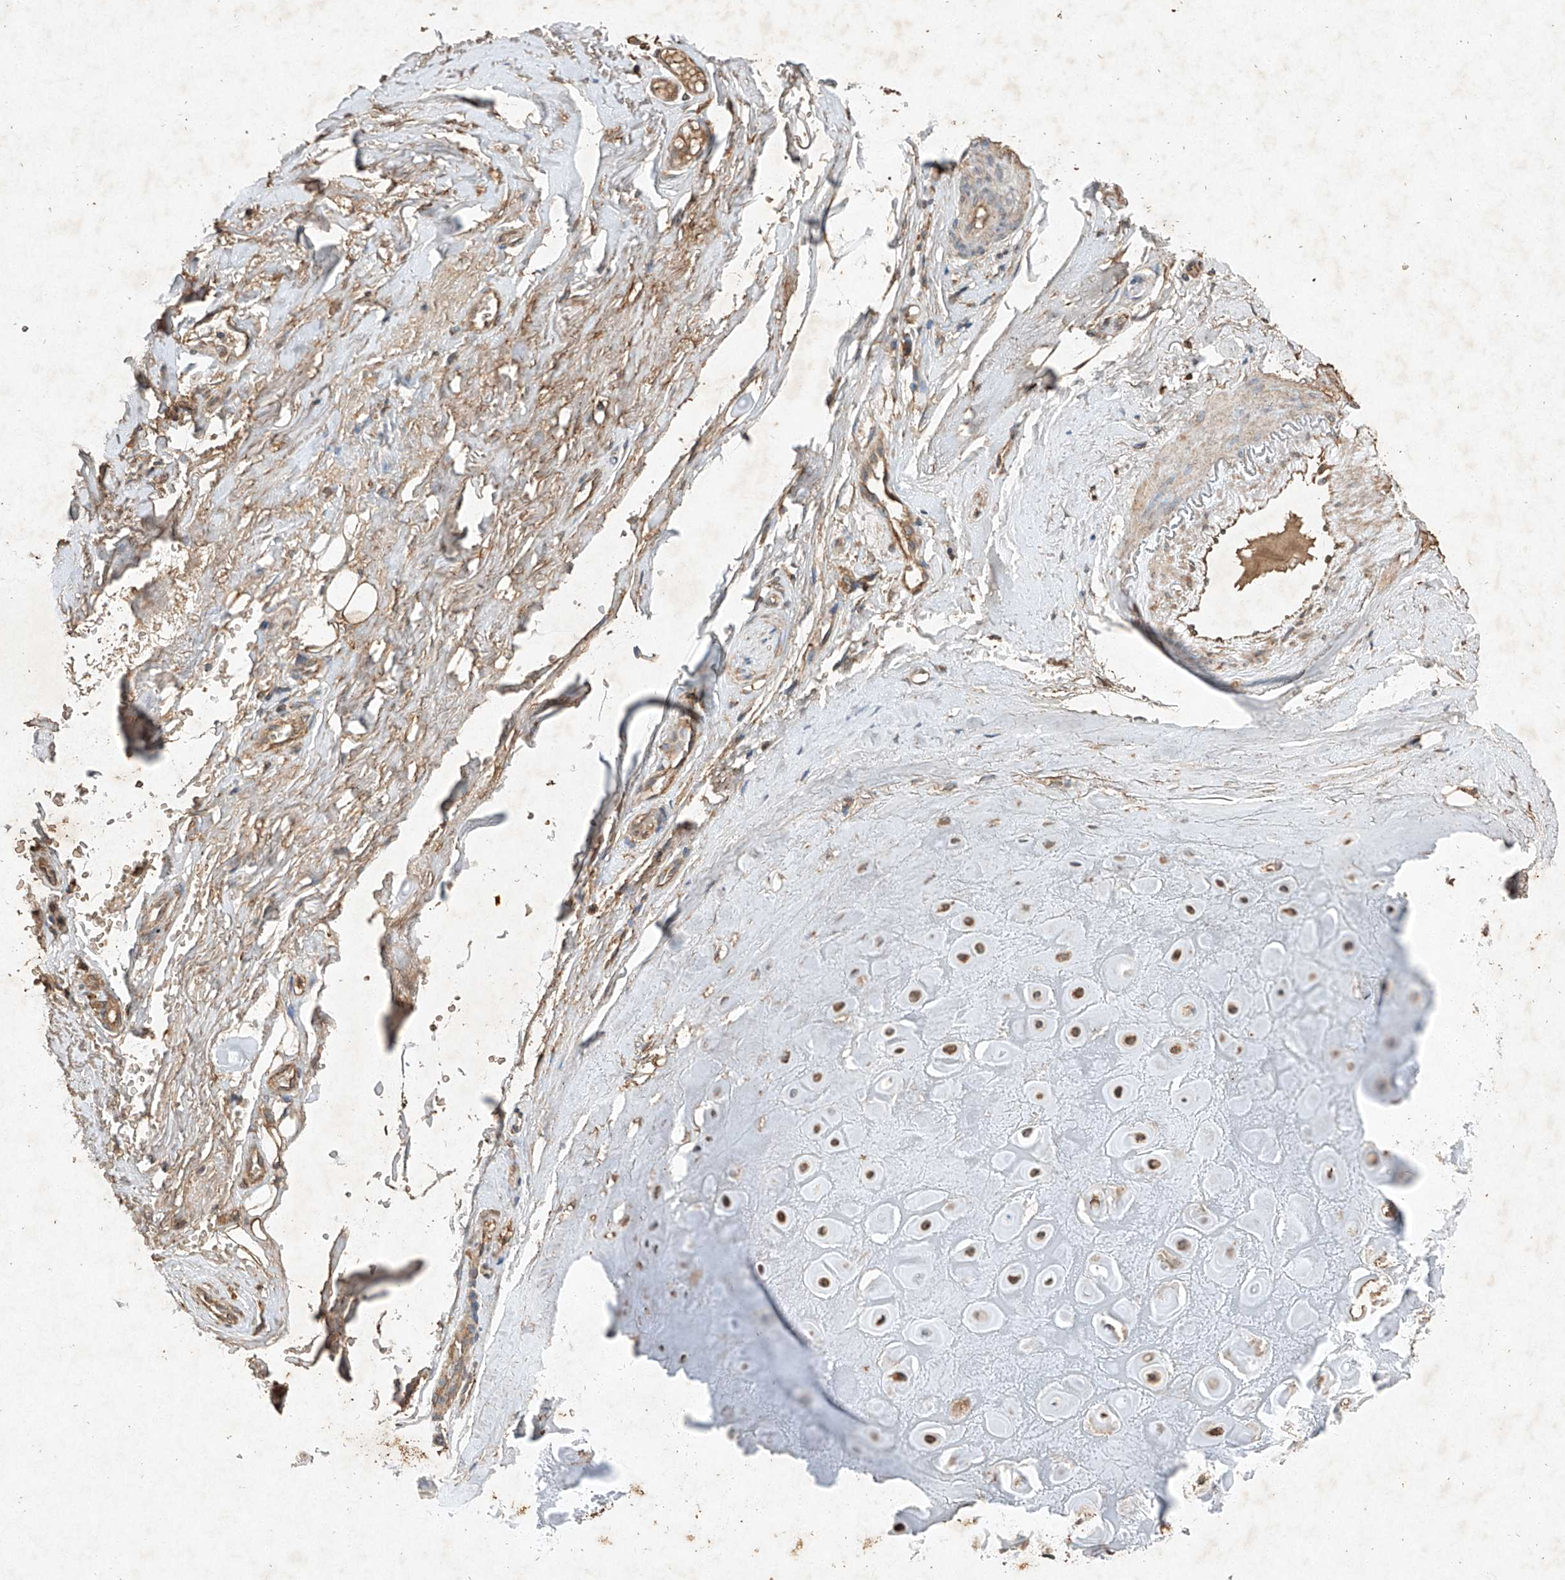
{"staining": {"intensity": "moderate", "quantity": ">75%", "location": "cytoplasmic/membranous"}, "tissue": "adipose tissue", "cell_type": "Adipocytes", "image_type": "normal", "snomed": [{"axis": "morphology", "description": "Normal tissue, NOS"}, {"axis": "morphology", "description": "Basal cell carcinoma"}, {"axis": "topography", "description": "Skin"}], "caption": "Immunohistochemistry (IHC) (DAB (3,3'-diaminobenzidine)) staining of normal human adipose tissue demonstrates moderate cytoplasmic/membranous protein positivity in about >75% of adipocytes. The protein of interest is stained brown, and the nuclei are stained in blue (DAB IHC with brightfield microscopy, high magnification).", "gene": "STK3", "patient": {"sex": "female", "age": 89}}